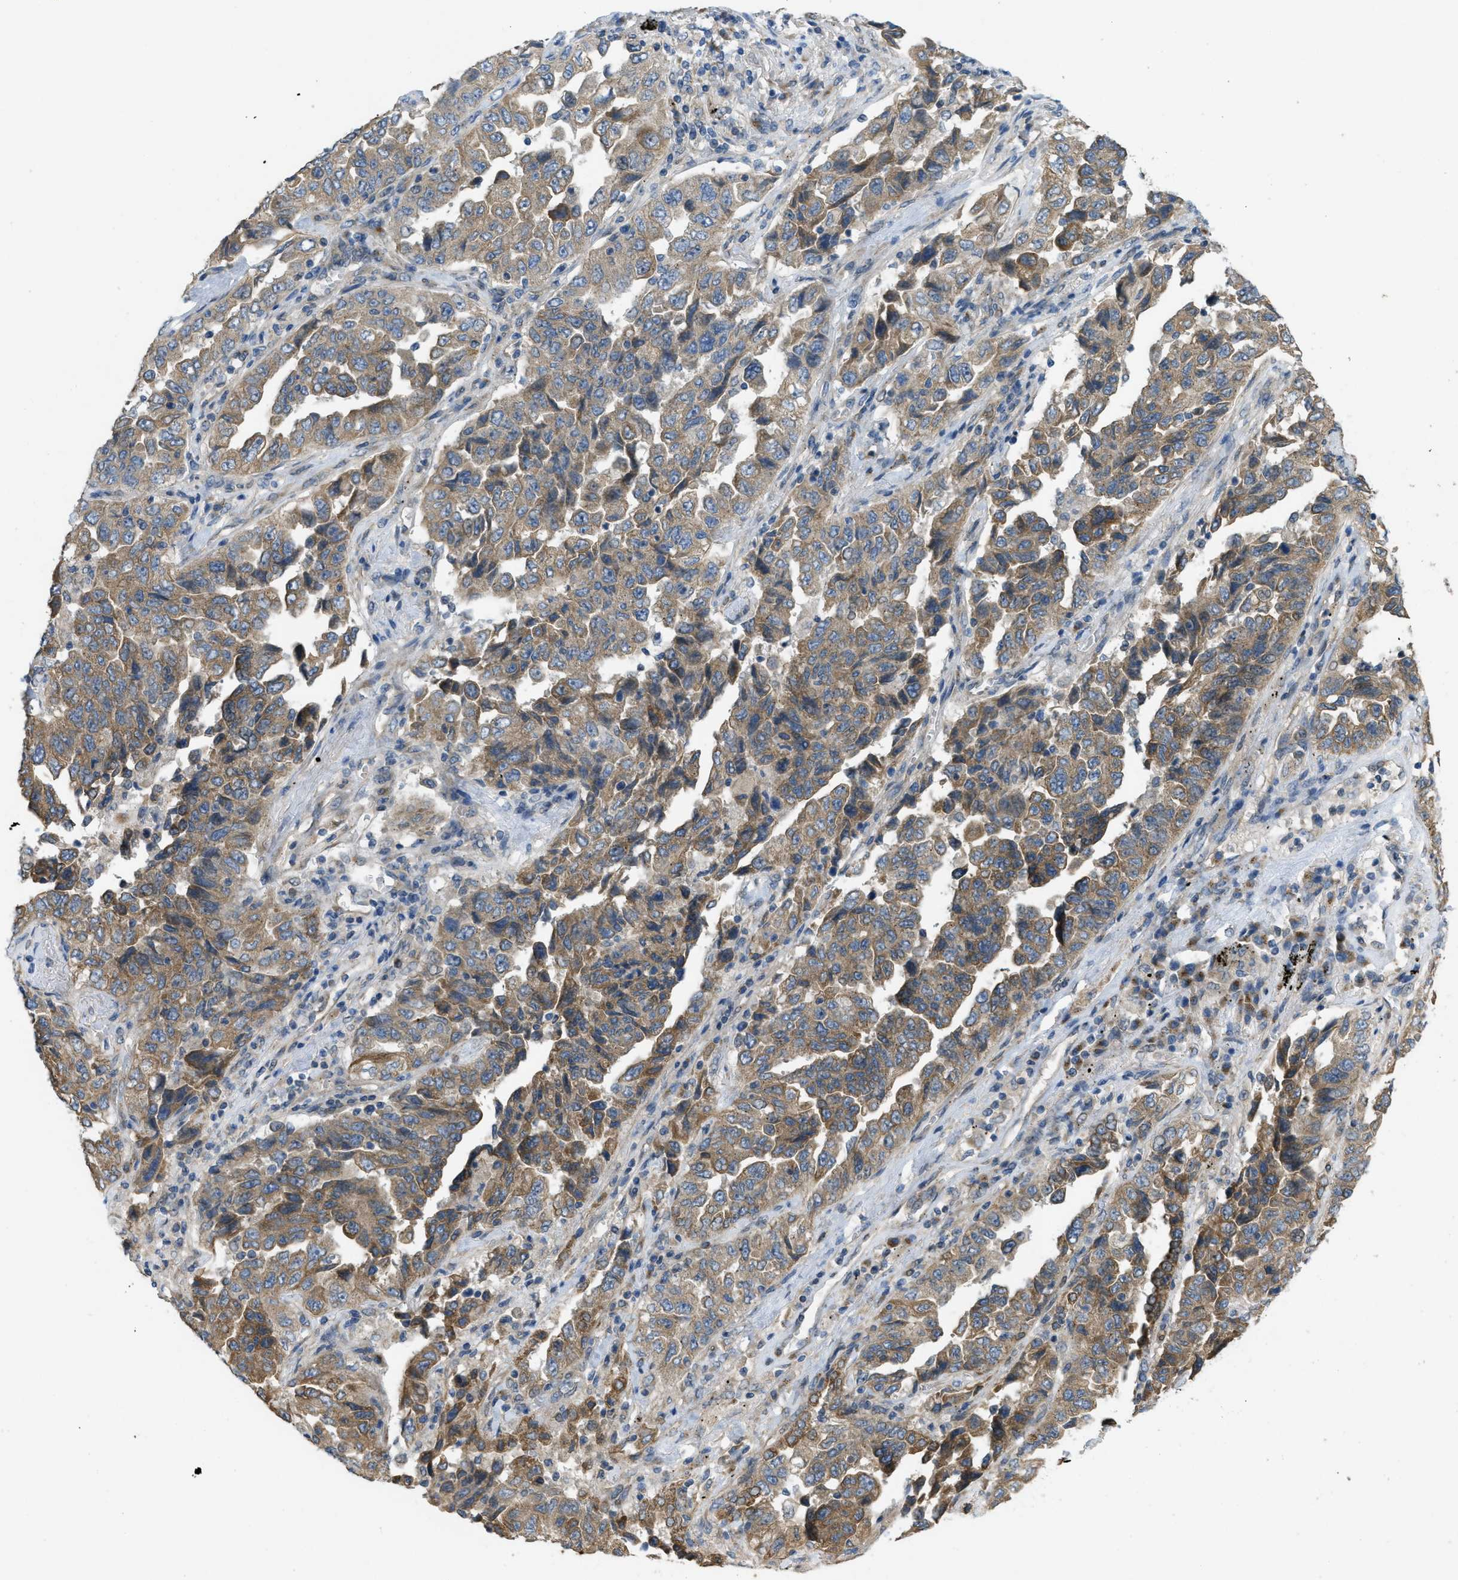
{"staining": {"intensity": "moderate", "quantity": ">75%", "location": "cytoplasmic/membranous"}, "tissue": "lung cancer", "cell_type": "Tumor cells", "image_type": "cancer", "snomed": [{"axis": "morphology", "description": "Adenocarcinoma, NOS"}, {"axis": "topography", "description": "Lung"}], "caption": "Brown immunohistochemical staining in lung adenocarcinoma exhibits moderate cytoplasmic/membranous staining in about >75% of tumor cells.", "gene": "IFNLR1", "patient": {"sex": "female", "age": 51}}